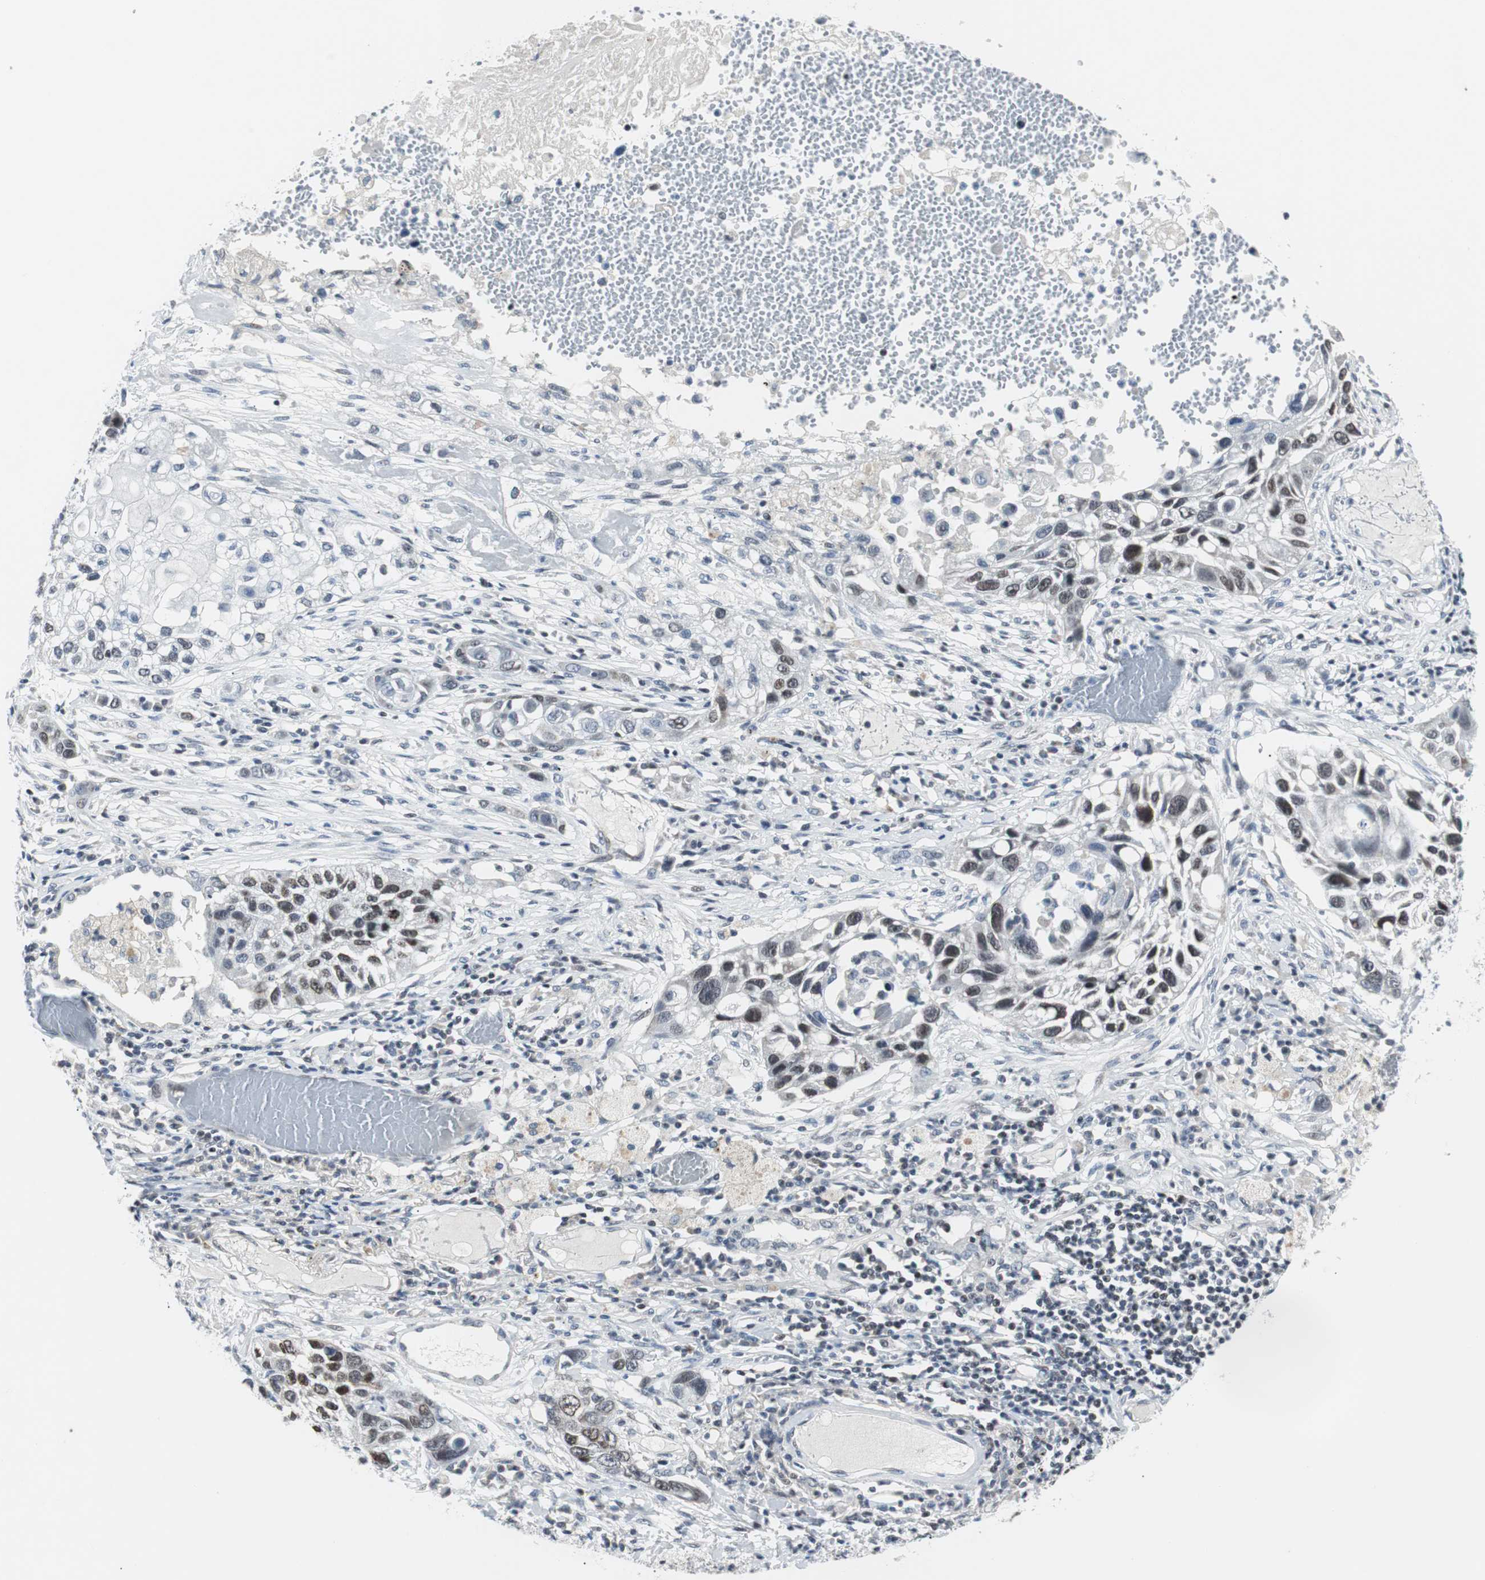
{"staining": {"intensity": "moderate", "quantity": "25%-75%", "location": "nuclear"}, "tissue": "lung cancer", "cell_type": "Tumor cells", "image_type": "cancer", "snomed": [{"axis": "morphology", "description": "Squamous cell carcinoma, NOS"}, {"axis": "topography", "description": "Lung"}], "caption": "A high-resolution histopathology image shows immunohistochemistry (IHC) staining of lung cancer, which reveals moderate nuclear staining in about 25%-75% of tumor cells.", "gene": "MTA1", "patient": {"sex": "male", "age": 71}}